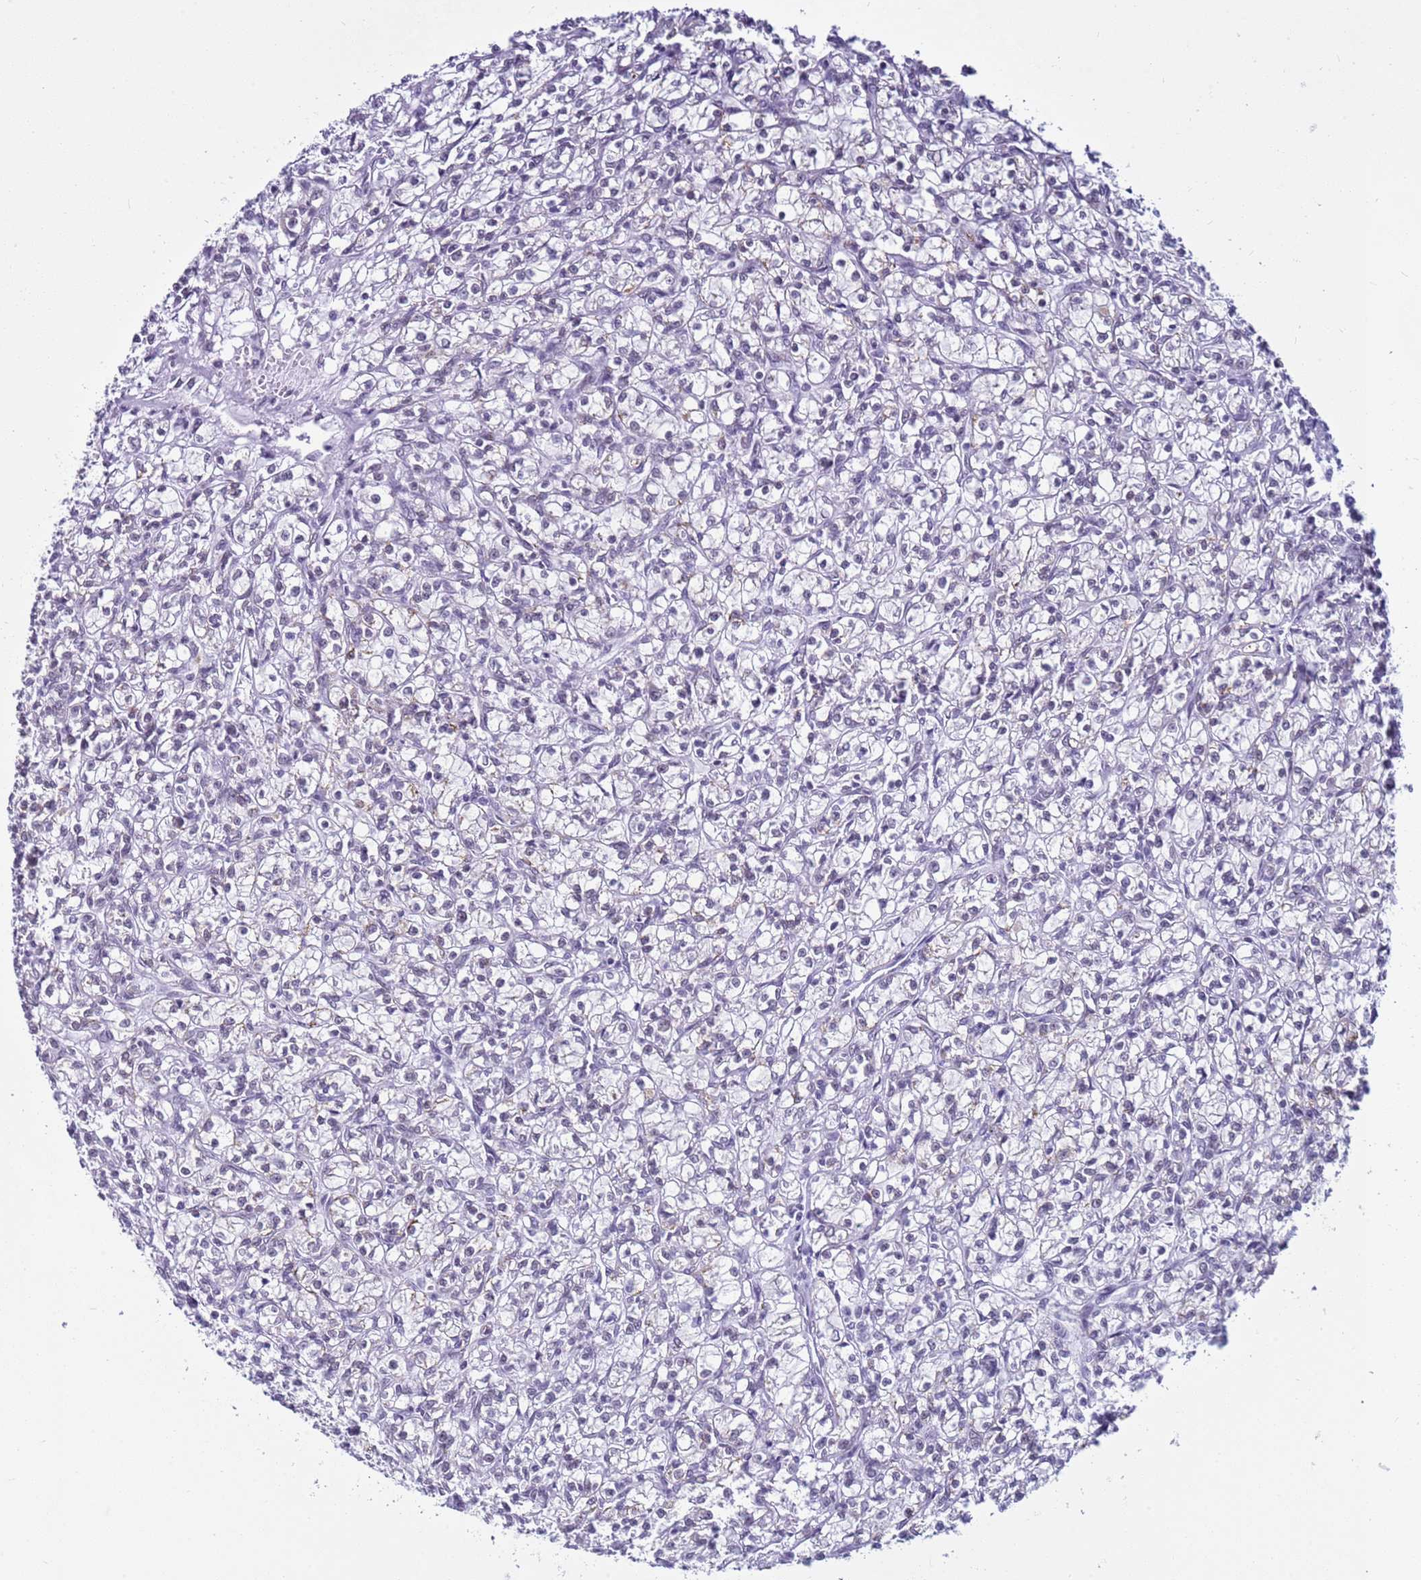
{"staining": {"intensity": "negative", "quantity": "none", "location": "none"}, "tissue": "renal cancer", "cell_type": "Tumor cells", "image_type": "cancer", "snomed": [{"axis": "morphology", "description": "Adenocarcinoma, NOS"}, {"axis": "topography", "description": "Kidney"}], "caption": "Micrograph shows no protein positivity in tumor cells of renal cancer (adenocarcinoma) tissue.", "gene": "DHX15", "patient": {"sex": "female", "age": 59}}